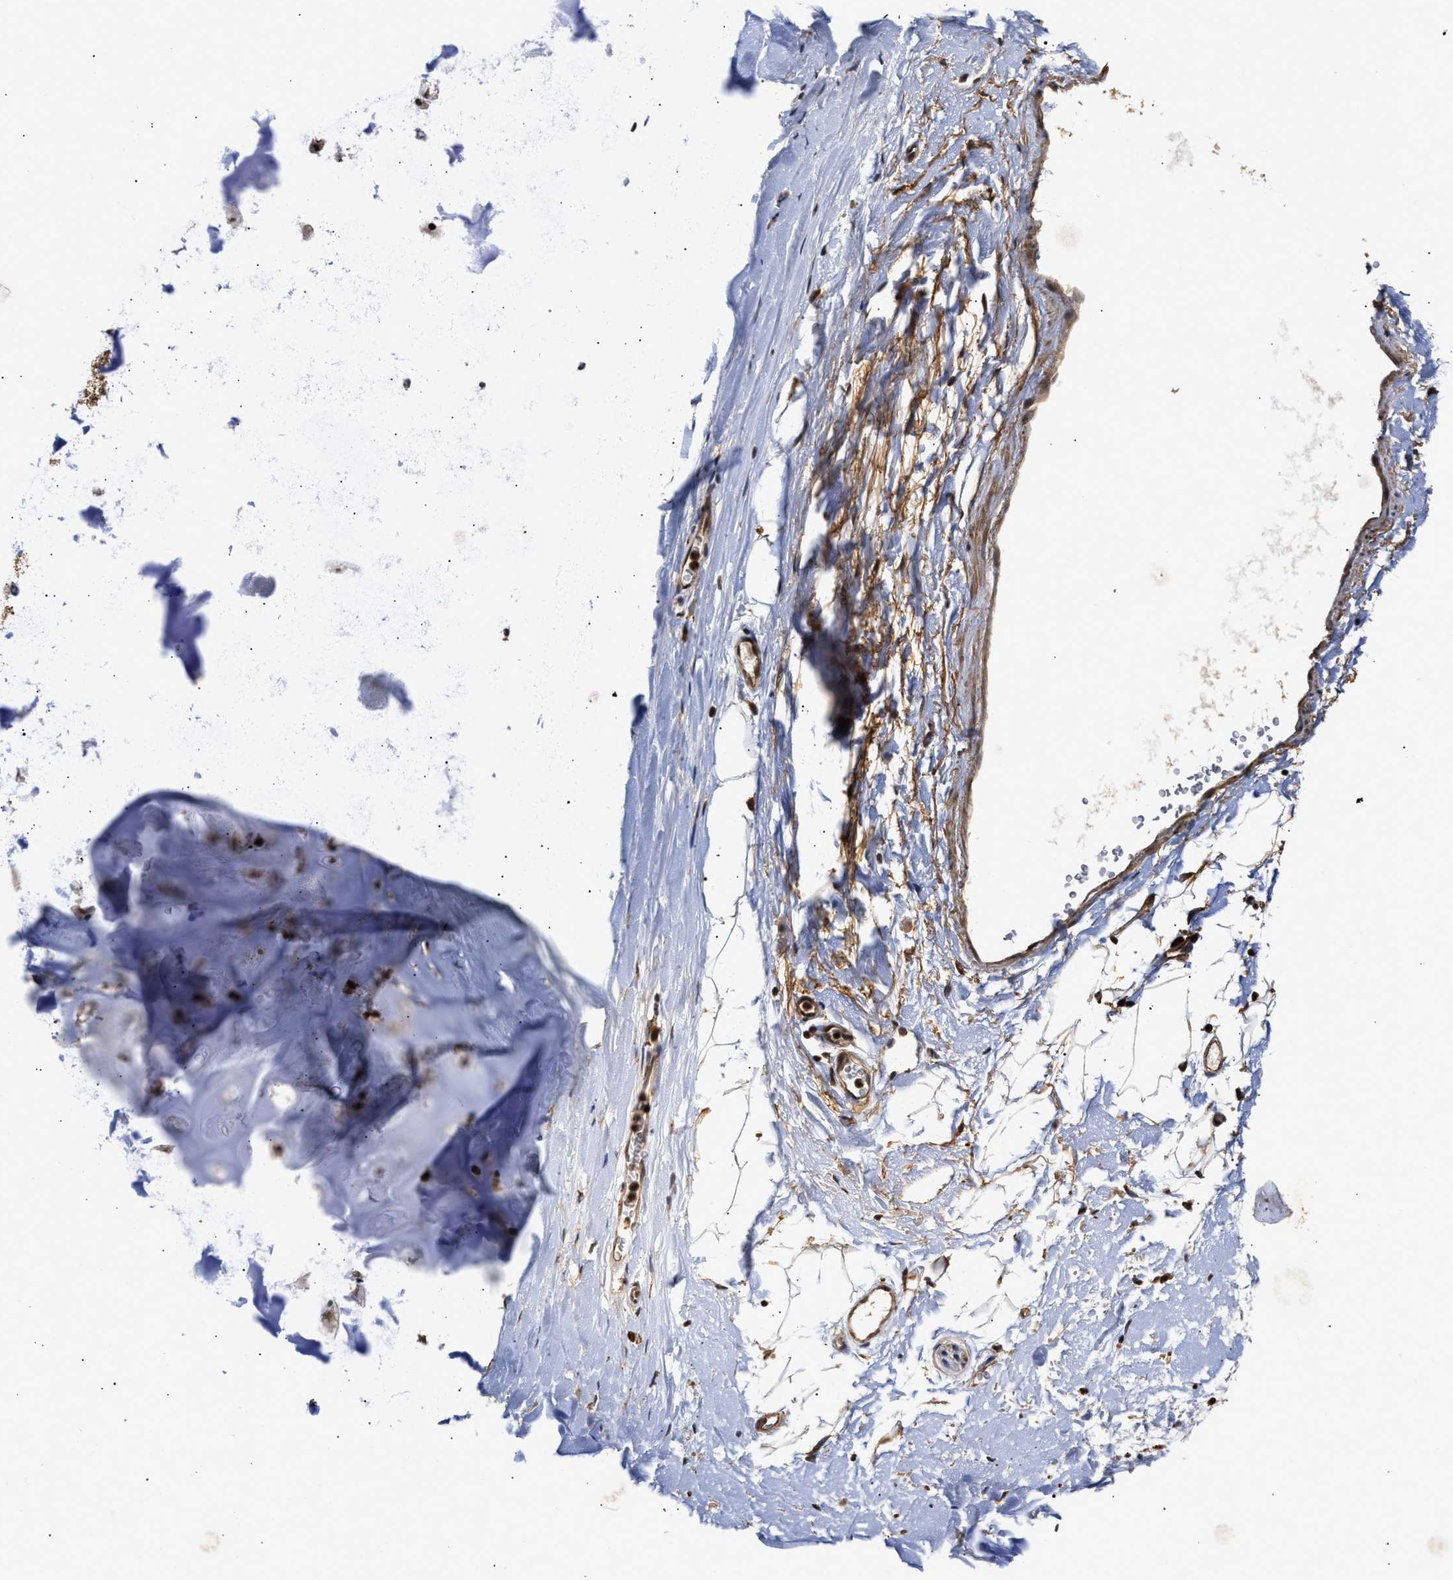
{"staining": {"intensity": "weak", "quantity": "25%-75%", "location": "cytoplasmic/membranous"}, "tissue": "adipose tissue", "cell_type": "Adipocytes", "image_type": "normal", "snomed": [{"axis": "morphology", "description": "Normal tissue, NOS"}, {"axis": "topography", "description": "Cartilage tissue"}, {"axis": "topography", "description": "Bronchus"}], "caption": "DAB immunohistochemical staining of benign human adipose tissue reveals weak cytoplasmic/membranous protein expression in about 25%-75% of adipocytes.", "gene": "GOSR1", "patient": {"sex": "female", "age": 53}}